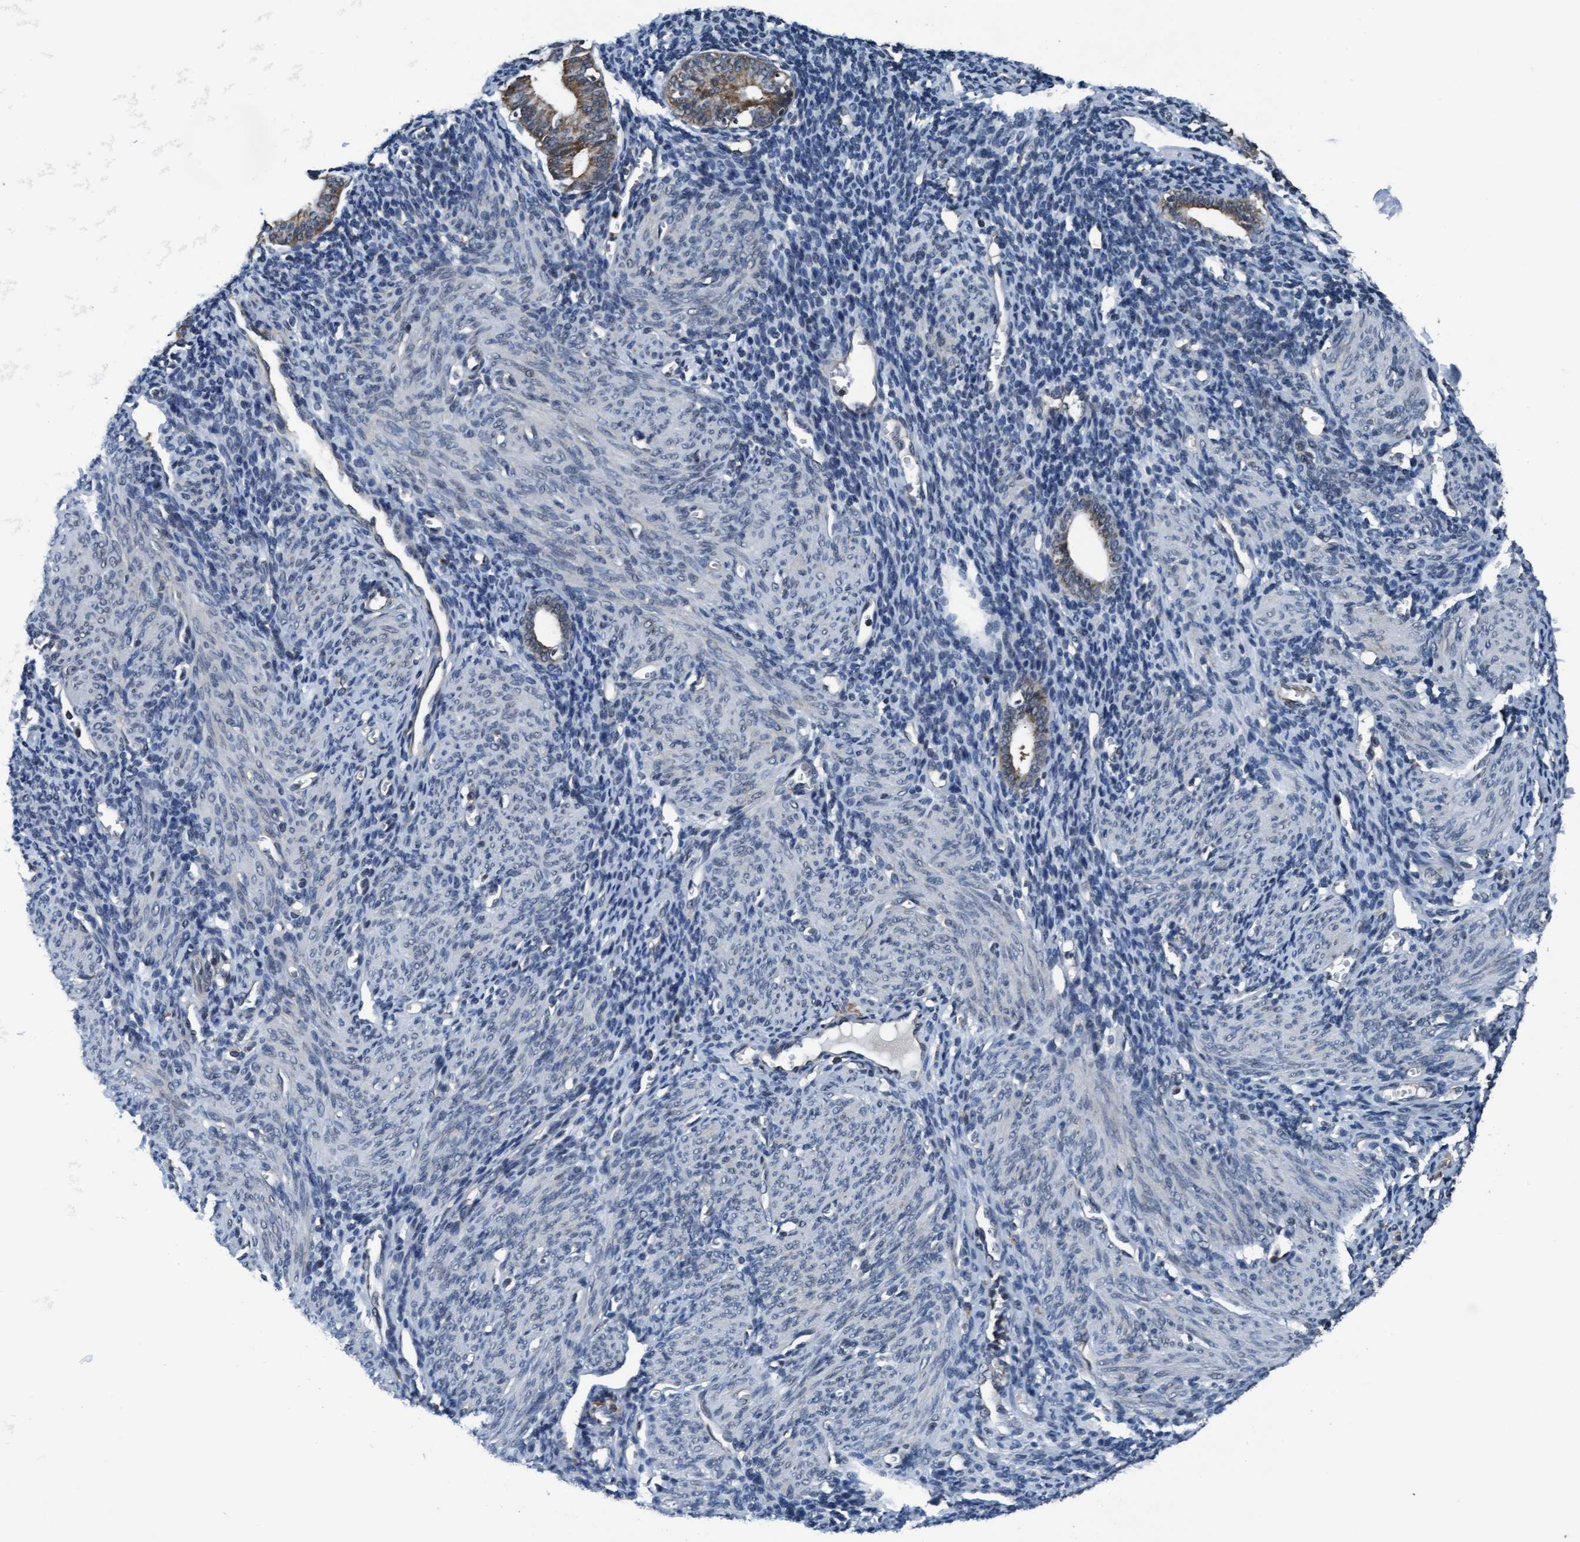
{"staining": {"intensity": "weak", "quantity": "<25%", "location": "cytoplasmic/membranous"}, "tissue": "endometrium", "cell_type": "Cells in endometrial stroma", "image_type": "normal", "snomed": [{"axis": "morphology", "description": "Normal tissue, NOS"}, {"axis": "morphology", "description": "Adenocarcinoma, NOS"}, {"axis": "topography", "description": "Endometrium"}], "caption": "Cells in endometrial stroma show no significant positivity in unremarkable endometrium.", "gene": "WASF1", "patient": {"sex": "female", "age": 57}}